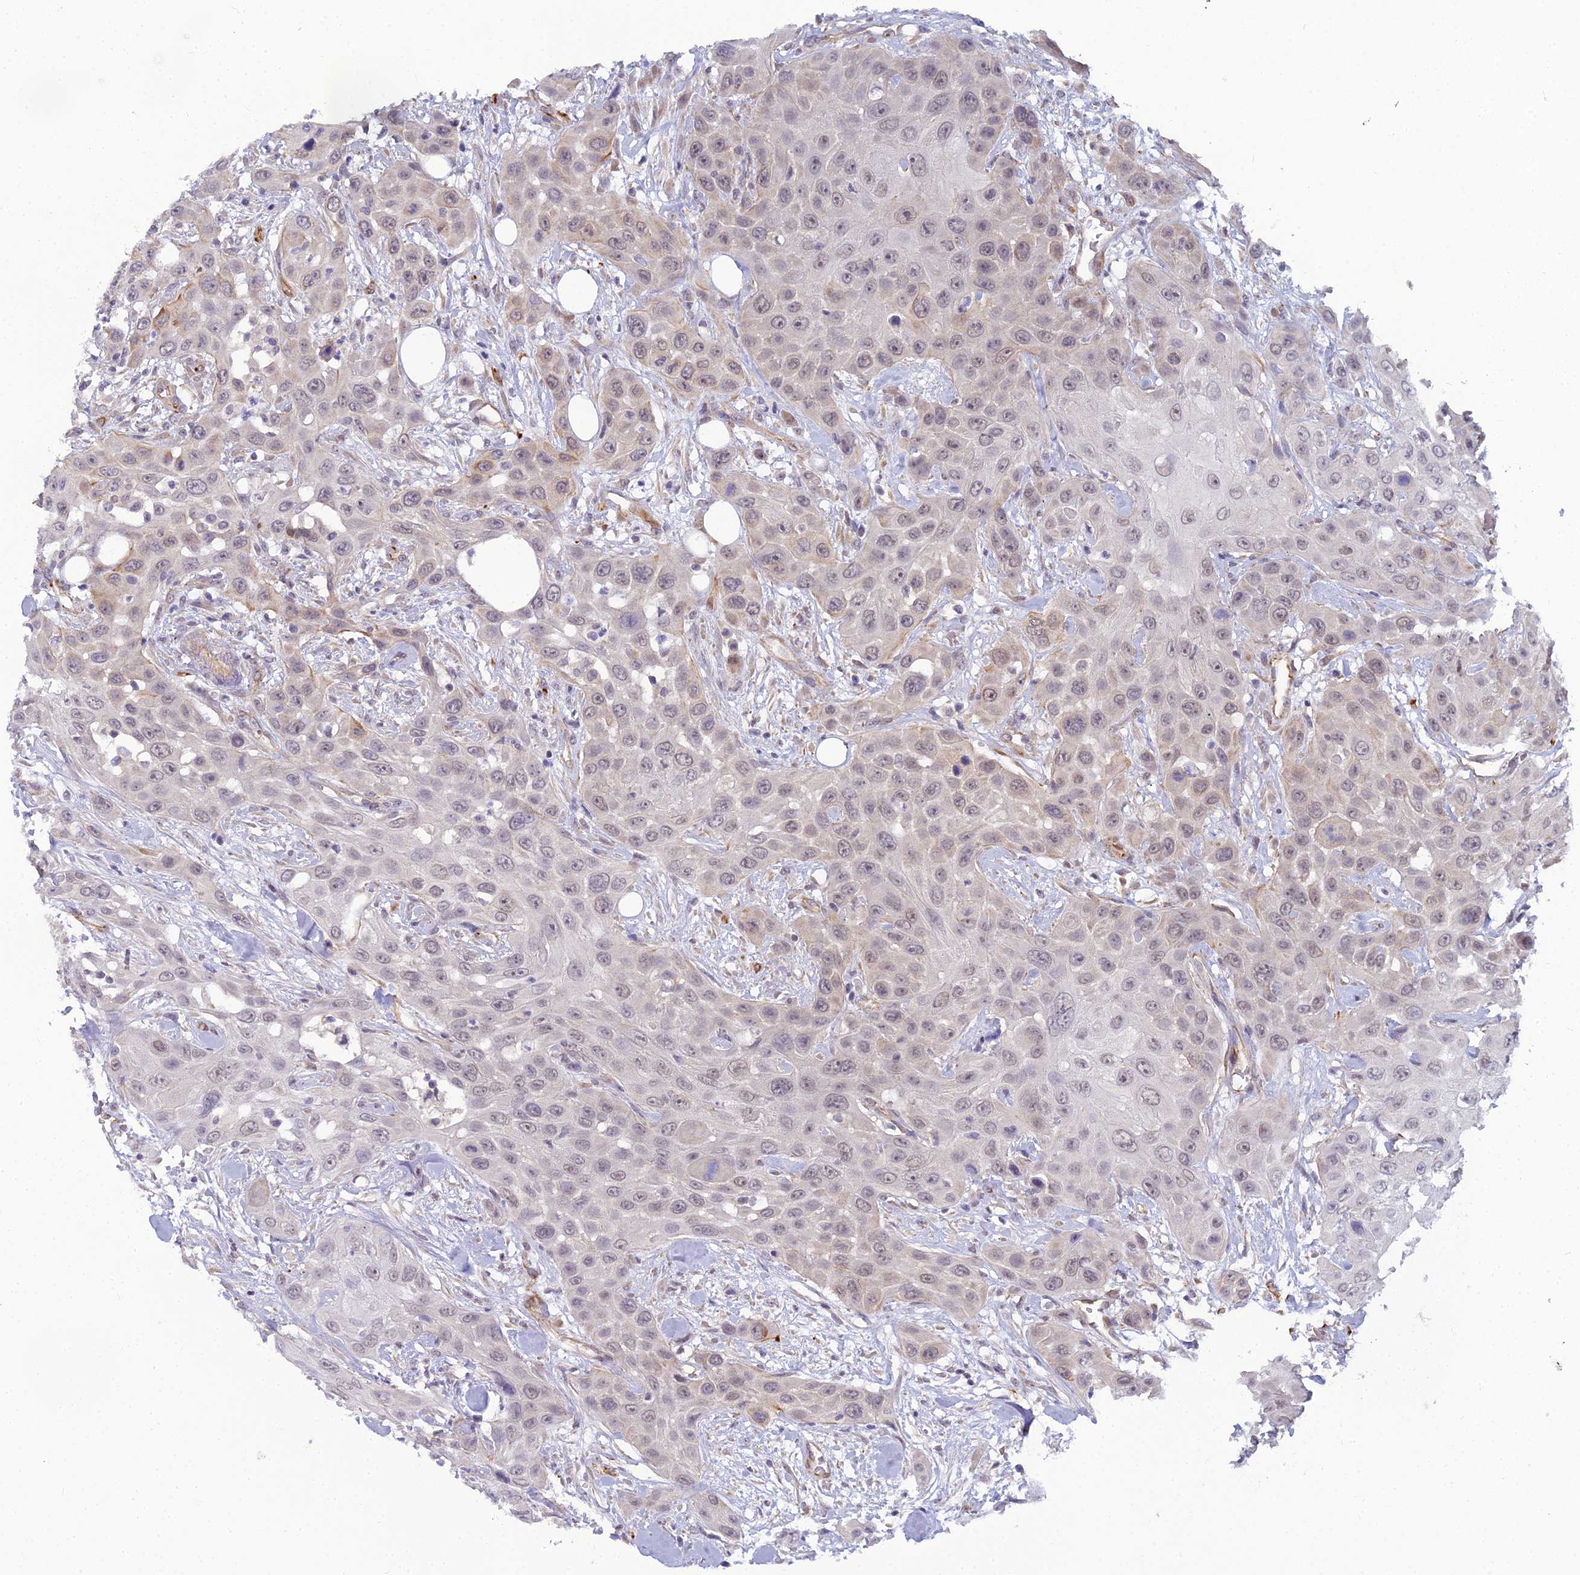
{"staining": {"intensity": "weak", "quantity": "25%-75%", "location": "nuclear"}, "tissue": "head and neck cancer", "cell_type": "Tumor cells", "image_type": "cancer", "snomed": [{"axis": "morphology", "description": "Squamous cell carcinoma, NOS"}, {"axis": "topography", "description": "Head-Neck"}], "caption": "Protein staining by immunohistochemistry (IHC) demonstrates weak nuclear expression in approximately 25%-75% of tumor cells in head and neck squamous cell carcinoma. The protein is shown in brown color, while the nuclei are stained blue.", "gene": "RGL3", "patient": {"sex": "male", "age": 81}}